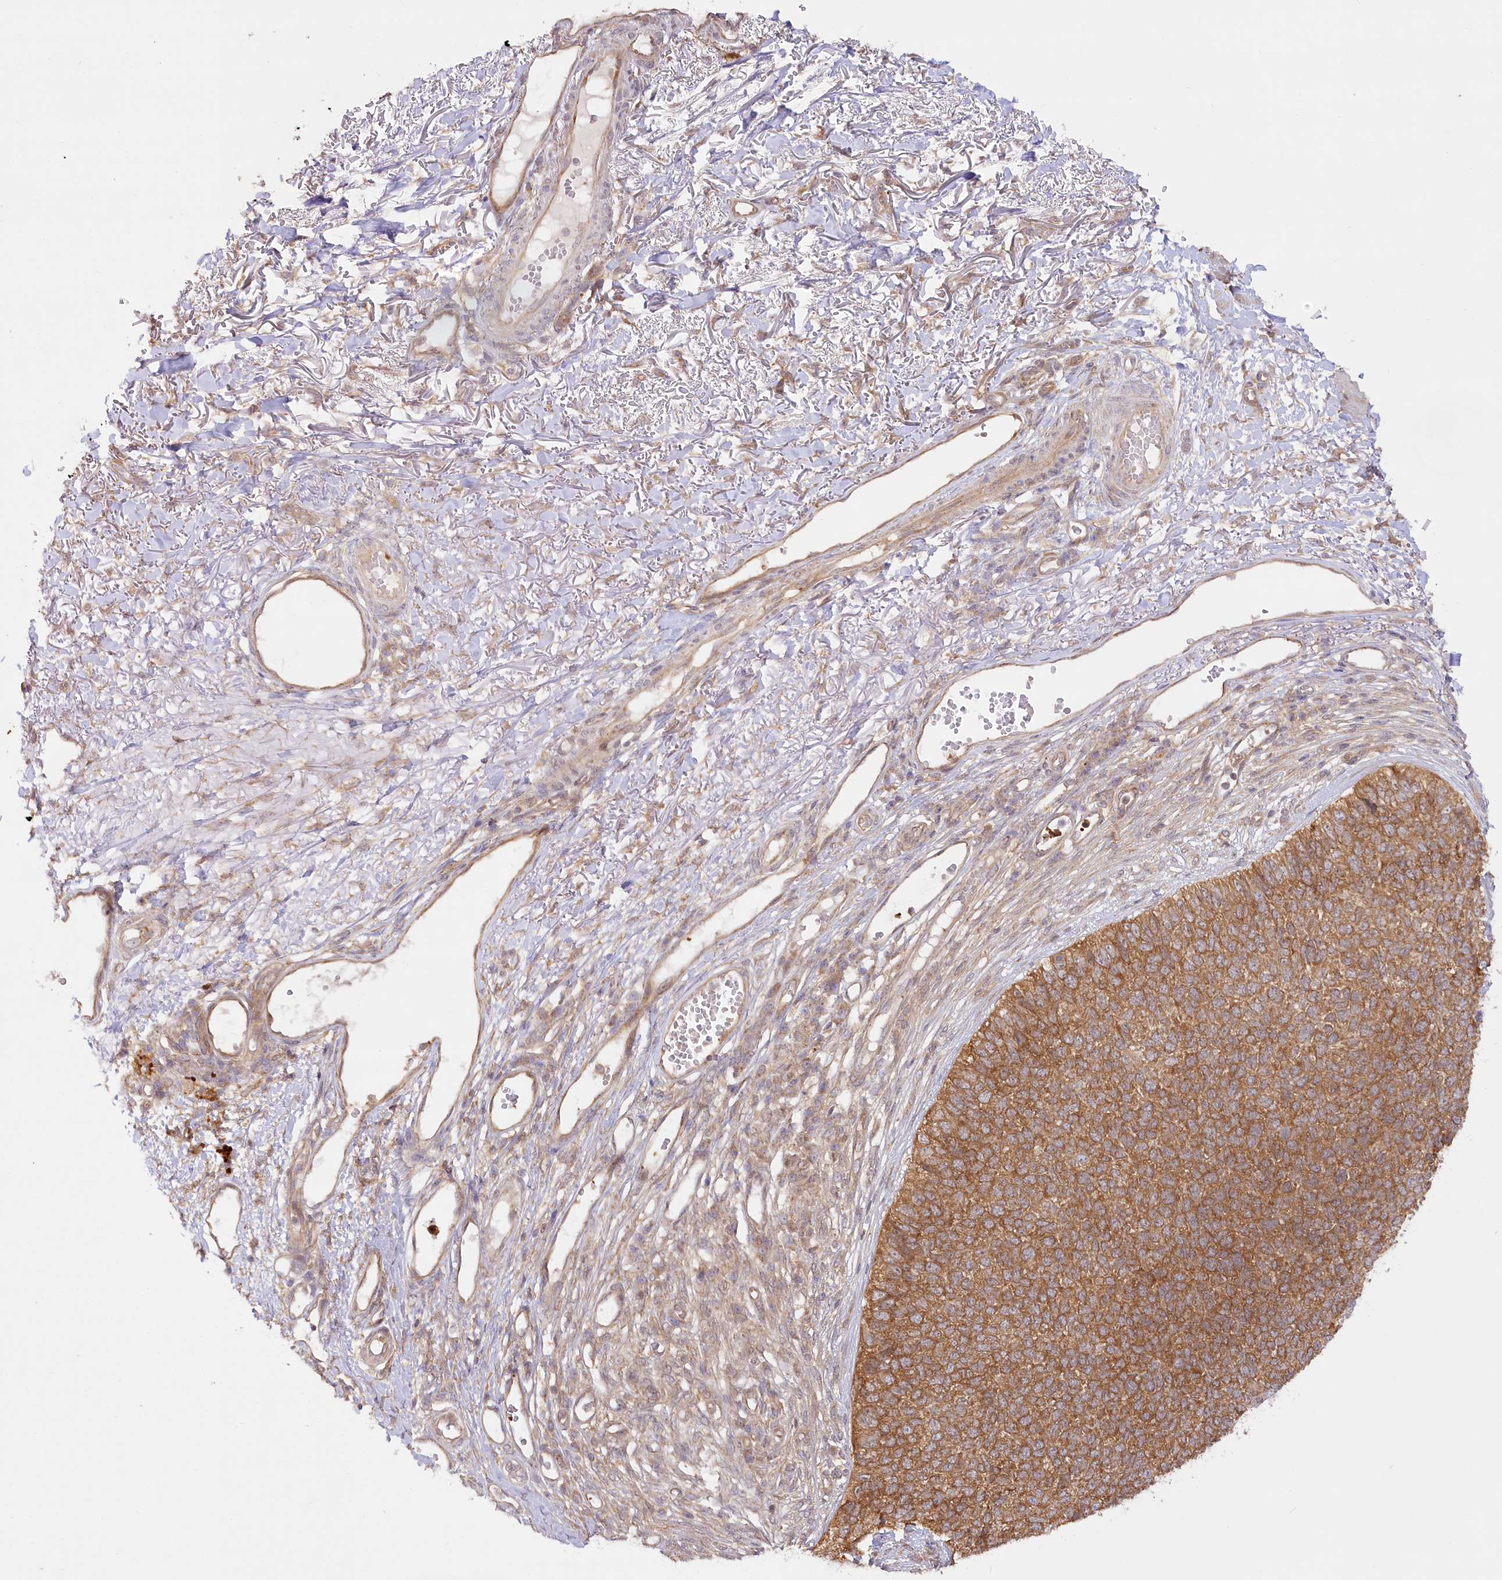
{"staining": {"intensity": "moderate", "quantity": ">75%", "location": "cytoplasmic/membranous"}, "tissue": "skin cancer", "cell_type": "Tumor cells", "image_type": "cancer", "snomed": [{"axis": "morphology", "description": "Basal cell carcinoma"}, {"axis": "topography", "description": "Skin"}], "caption": "Tumor cells display medium levels of moderate cytoplasmic/membranous positivity in approximately >75% of cells in skin cancer.", "gene": "INPP4B", "patient": {"sex": "female", "age": 84}}